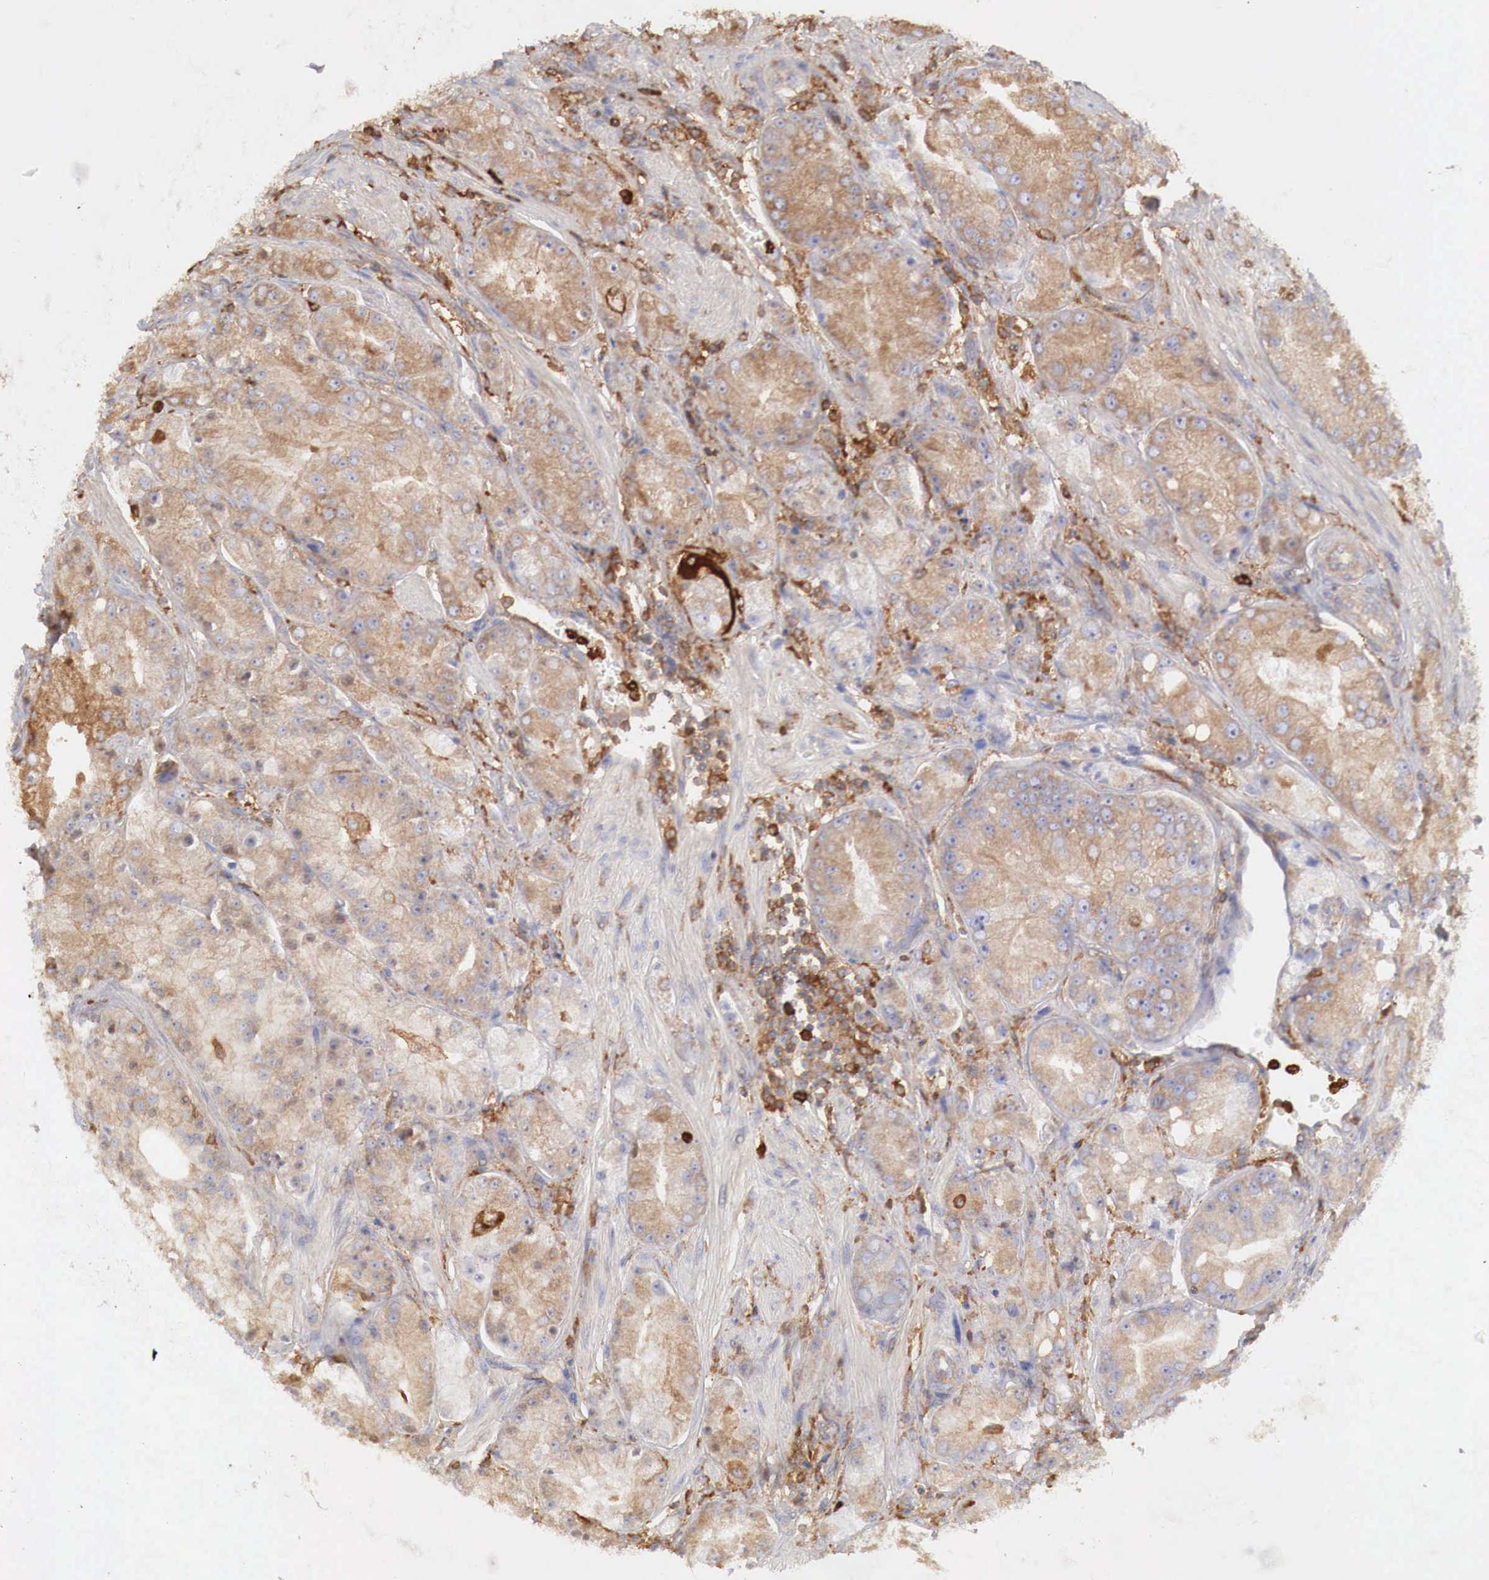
{"staining": {"intensity": "moderate", "quantity": ">75%", "location": "cytoplasmic/membranous"}, "tissue": "prostate cancer", "cell_type": "Tumor cells", "image_type": "cancer", "snomed": [{"axis": "morphology", "description": "Adenocarcinoma, Medium grade"}, {"axis": "topography", "description": "Prostate"}], "caption": "The immunohistochemical stain shows moderate cytoplasmic/membranous staining in tumor cells of prostate adenocarcinoma (medium-grade) tissue.", "gene": "G6PD", "patient": {"sex": "male", "age": 72}}